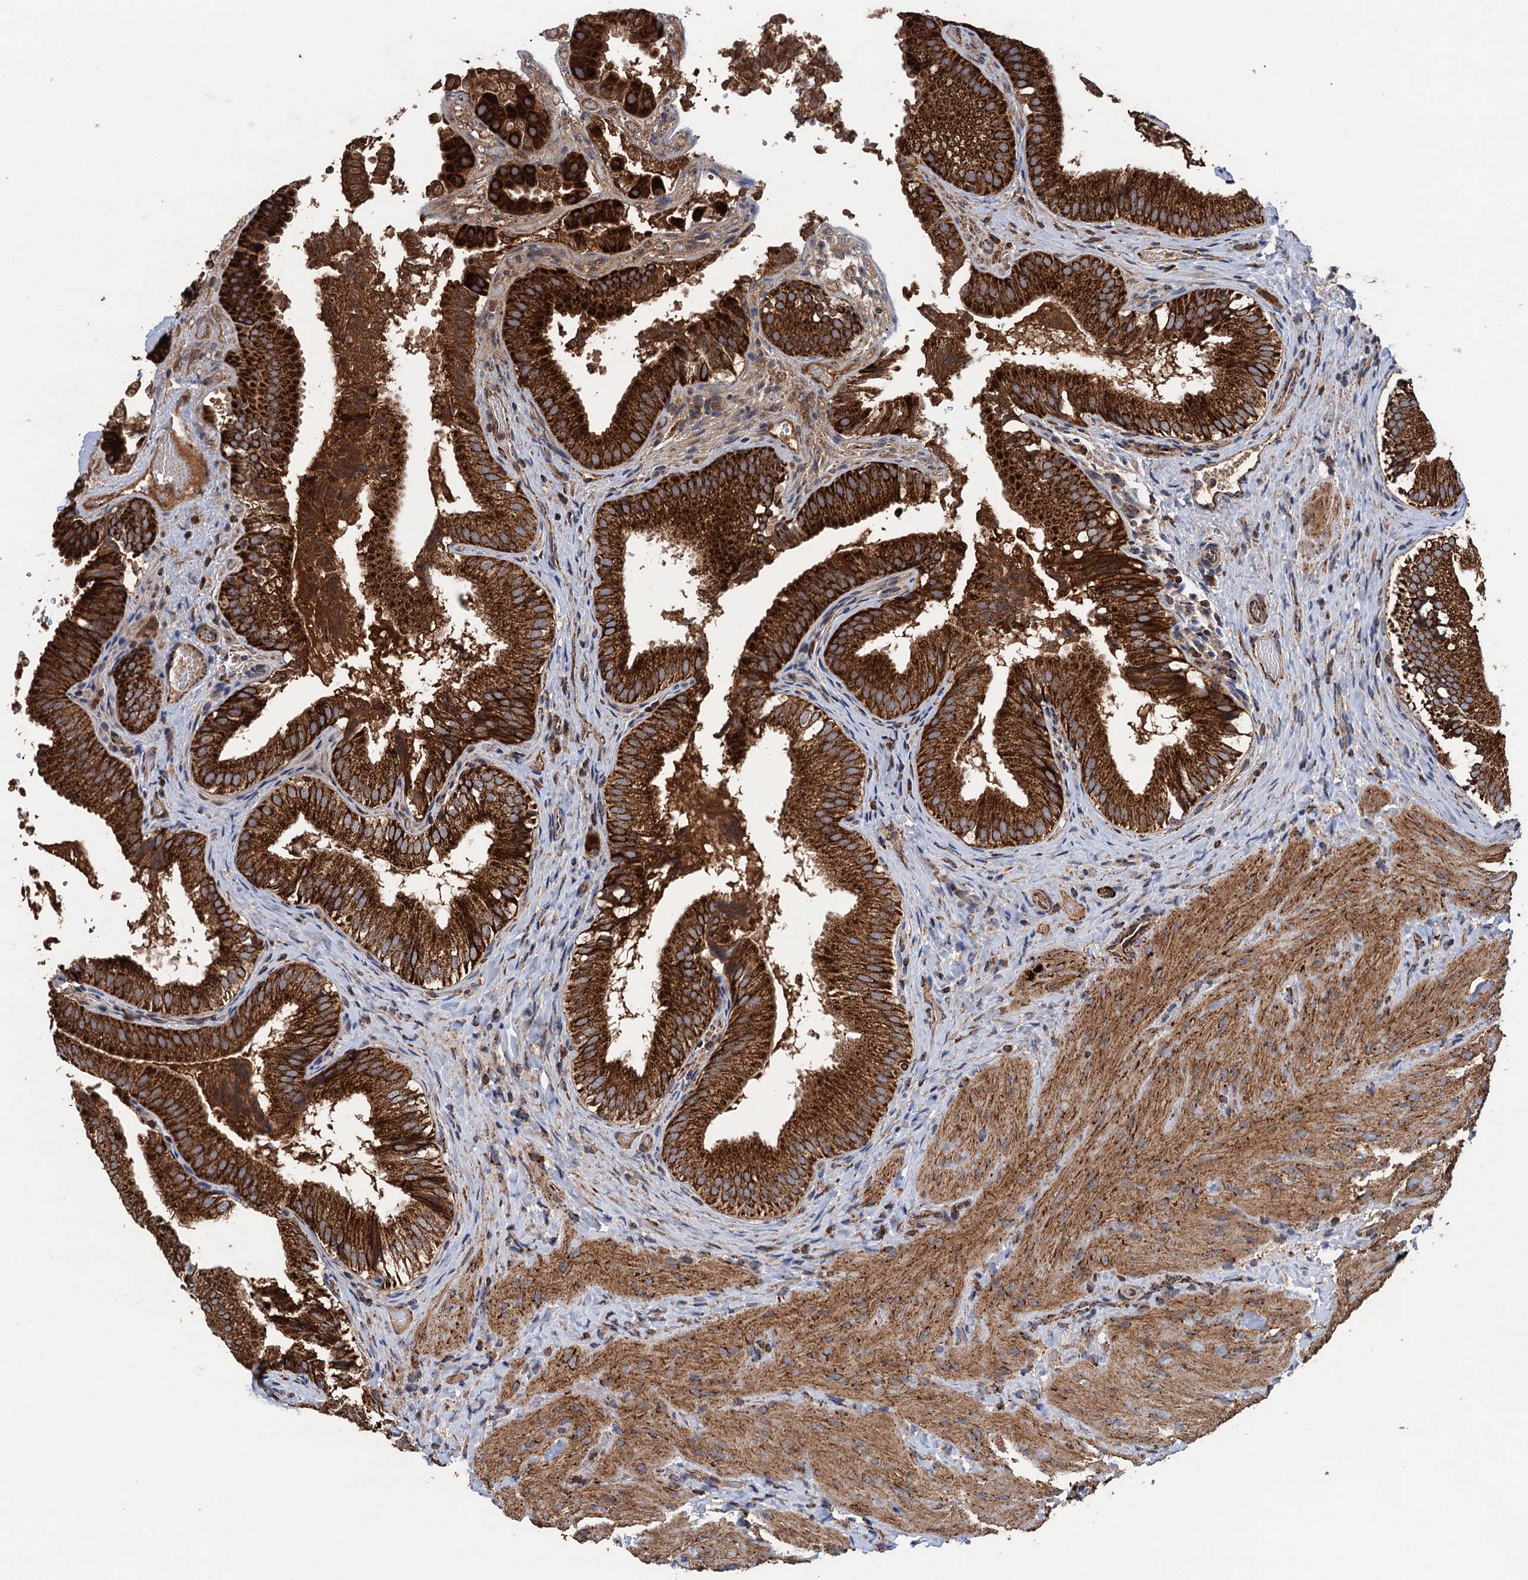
{"staining": {"intensity": "strong", "quantity": ">75%", "location": "cytoplasmic/membranous"}, "tissue": "gallbladder", "cell_type": "Glandular cells", "image_type": "normal", "snomed": [{"axis": "morphology", "description": "Normal tissue, NOS"}, {"axis": "topography", "description": "Gallbladder"}], "caption": "The image reveals a brown stain indicating the presence of a protein in the cytoplasmic/membranous of glandular cells in gallbladder.", "gene": "DGLUCY", "patient": {"sex": "female", "age": 30}}